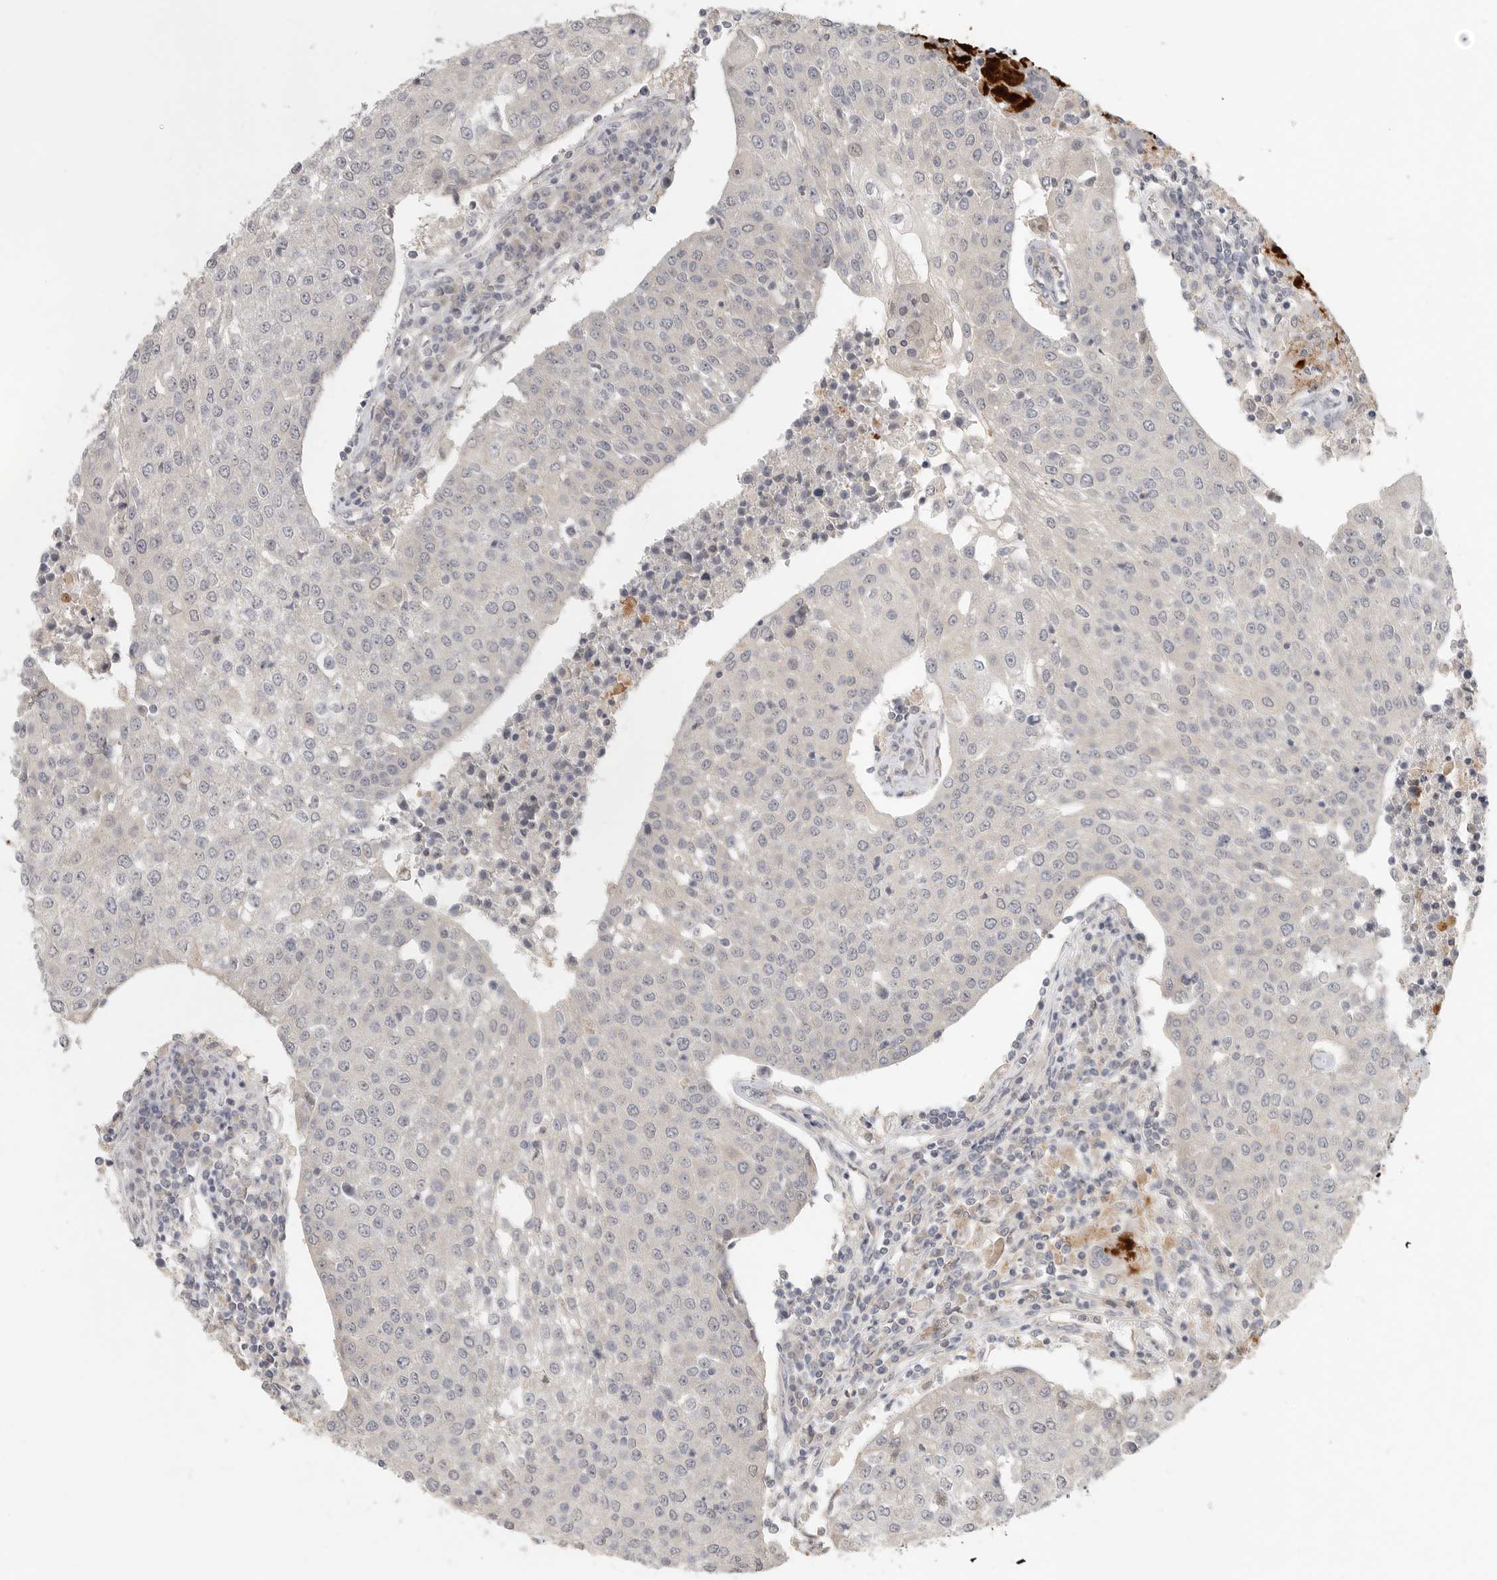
{"staining": {"intensity": "negative", "quantity": "none", "location": "none"}, "tissue": "urothelial cancer", "cell_type": "Tumor cells", "image_type": "cancer", "snomed": [{"axis": "morphology", "description": "Urothelial carcinoma, High grade"}, {"axis": "topography", "description": "Urinary bladder"}], "caption": "Immunohistochemistry (IHC) image of neoplastic tissue: human urothelial carcinoma (high-grade) stained with DAB shows no significant protein expression in tumor cells. The staining was performed using DAB to visualize the protein expression in brown, while the nuclei were stained in blue with hematoxylin (Magnification: 20x).", "gene": "HDAC6", "patient": {"sex": "female", "age": 85}}